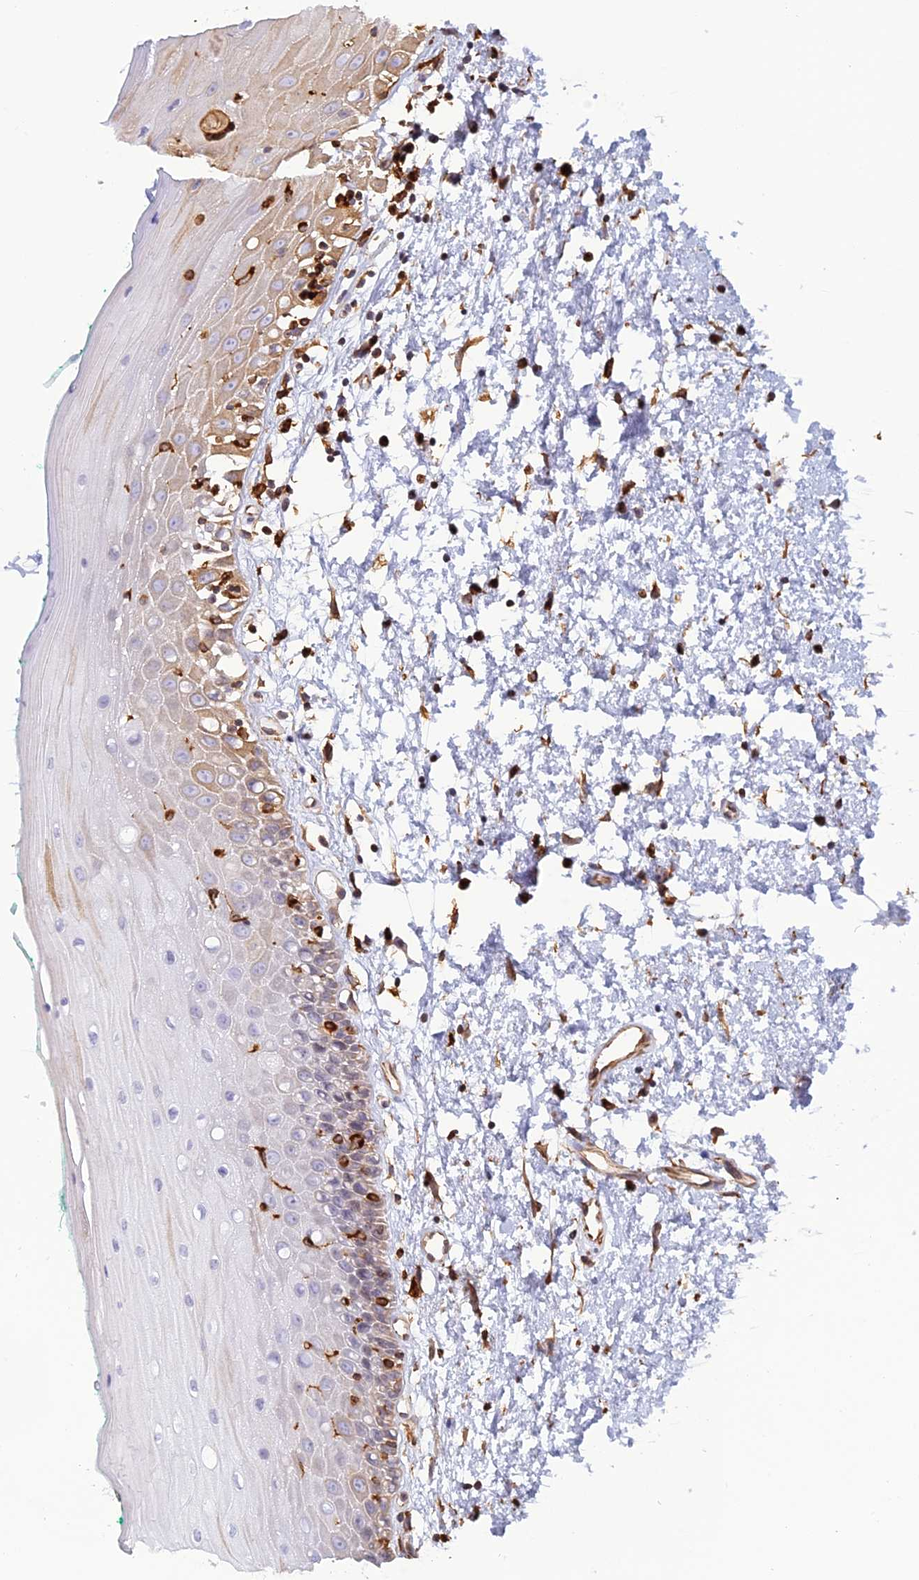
{"staining": {"intensity": "weak", "quantity": "<25%", "location": "cytoplasmic/membranous"}, "tissue": "oral mucosa", "cell_type": "Squamous epithelial cells", "image_type": "normal", "snomed": [{"axis": "morphology", "description": "Normal tissue, NOS"}, {"axis": "topography", "description": "Oral tissue"}], "caption": "Immunohistochemical staining of unremarkable human oral mucosa displays no significant positivity in squamous epithelial cells.", "gene": "APOBR", "patient": {"sex": "female", "age": 70}}